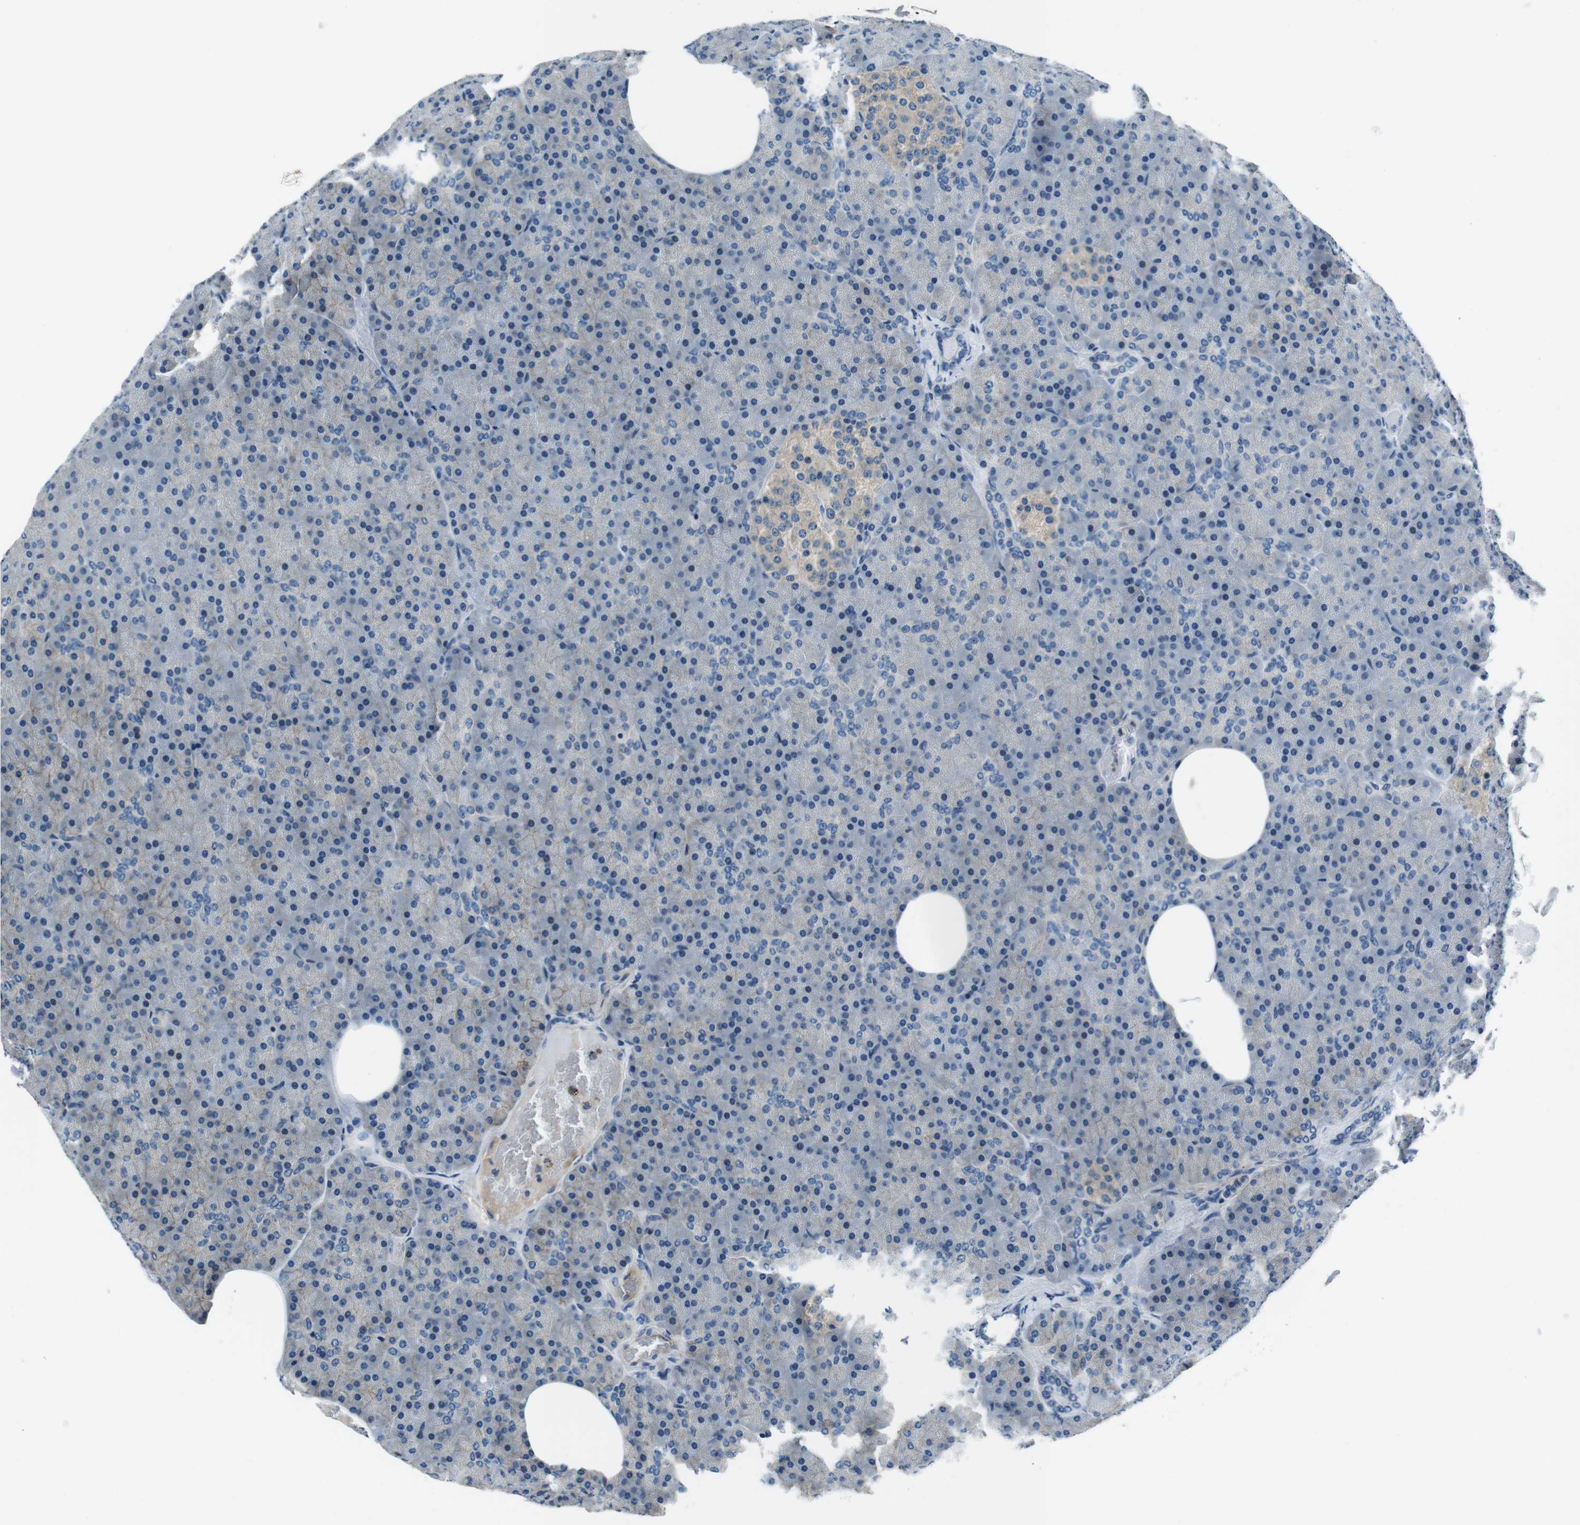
{"staining": {"intensity": "strong", "quantity": "<25%", "location": "cytoplasmic/membranous"}, "tissue": "pancreas", "cell_type": "Exocrine glandular cells", "image_type": "normal", "snomed": [{"axis": "morphology", "description": "Normal tissue, NOS"}, {"axis": "topography", "description": "Pancreas"}], "caption": "Immunohistochemistry micrograph of unremarkable human pancreas stained for a protein (brown), which exhibits medium levels of strong cytoplasmic/membranous staining in about <25% of exocrine glandular cells.", "gene": "KCNJ5", "patient": {"sex": "female", "age": 35}}